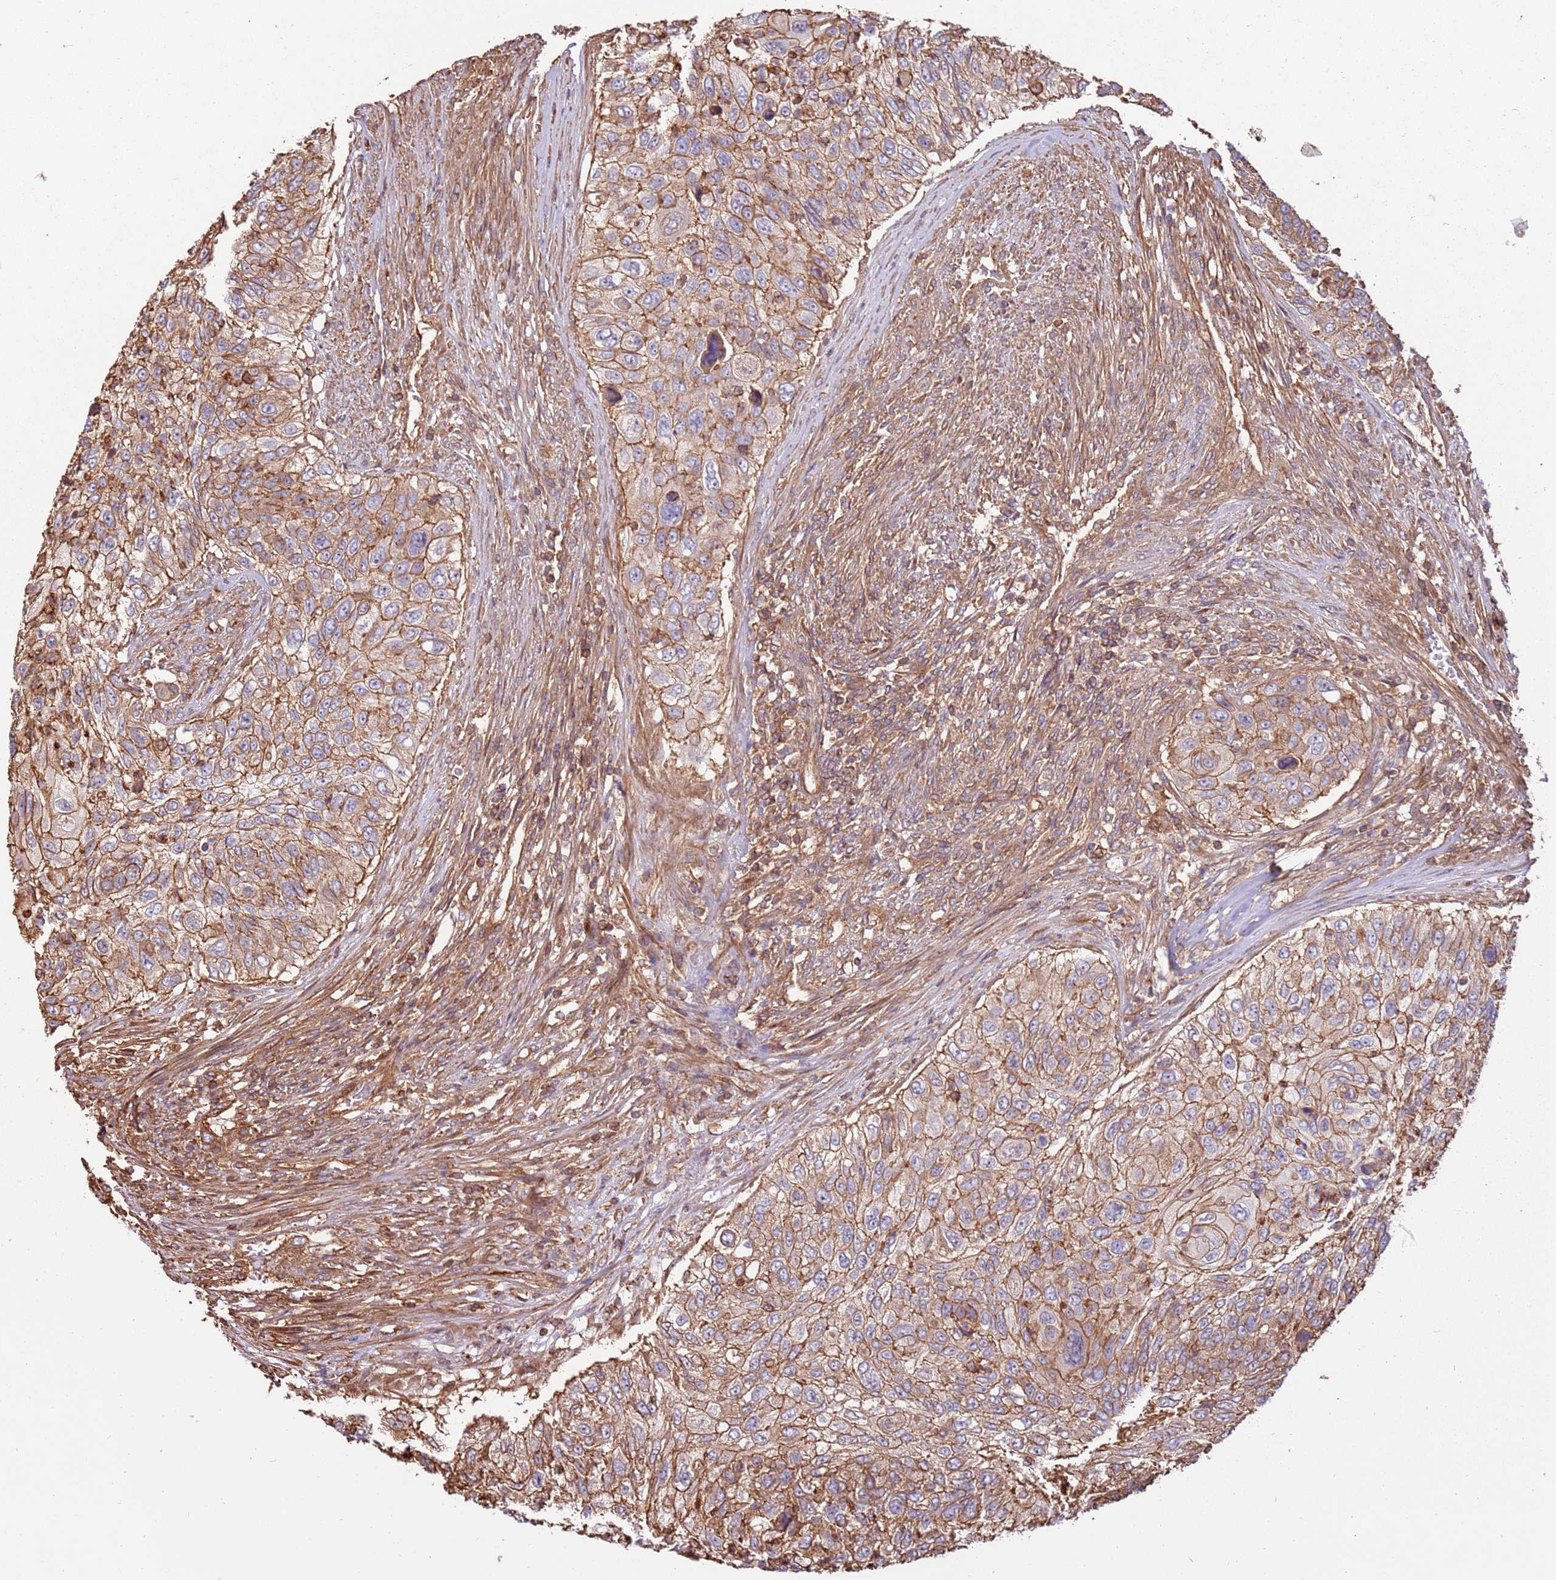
{"staining": {"intensity": "moderate", "quantity": ">75%", "location": "cytoplasmic/membranous"}, "tissue": "urothelial cancer", "cell_type": "Tumor cells", "image_type": "cancer", "snomed": [{"axis": "morphology", "description": "Urothelial carcinoma, High grade"}, {"axis": "topography", "description": "Urinary bladder"}], "caption": "High-grade urothelial carcinoma was stained to show a protein in brown. There is medium levels of moderate cytoplasmic/membranous staining in about >75% of tumor cells.", "gene": "ACVR2A", "patient": {"sex": "female", "age": 60}}